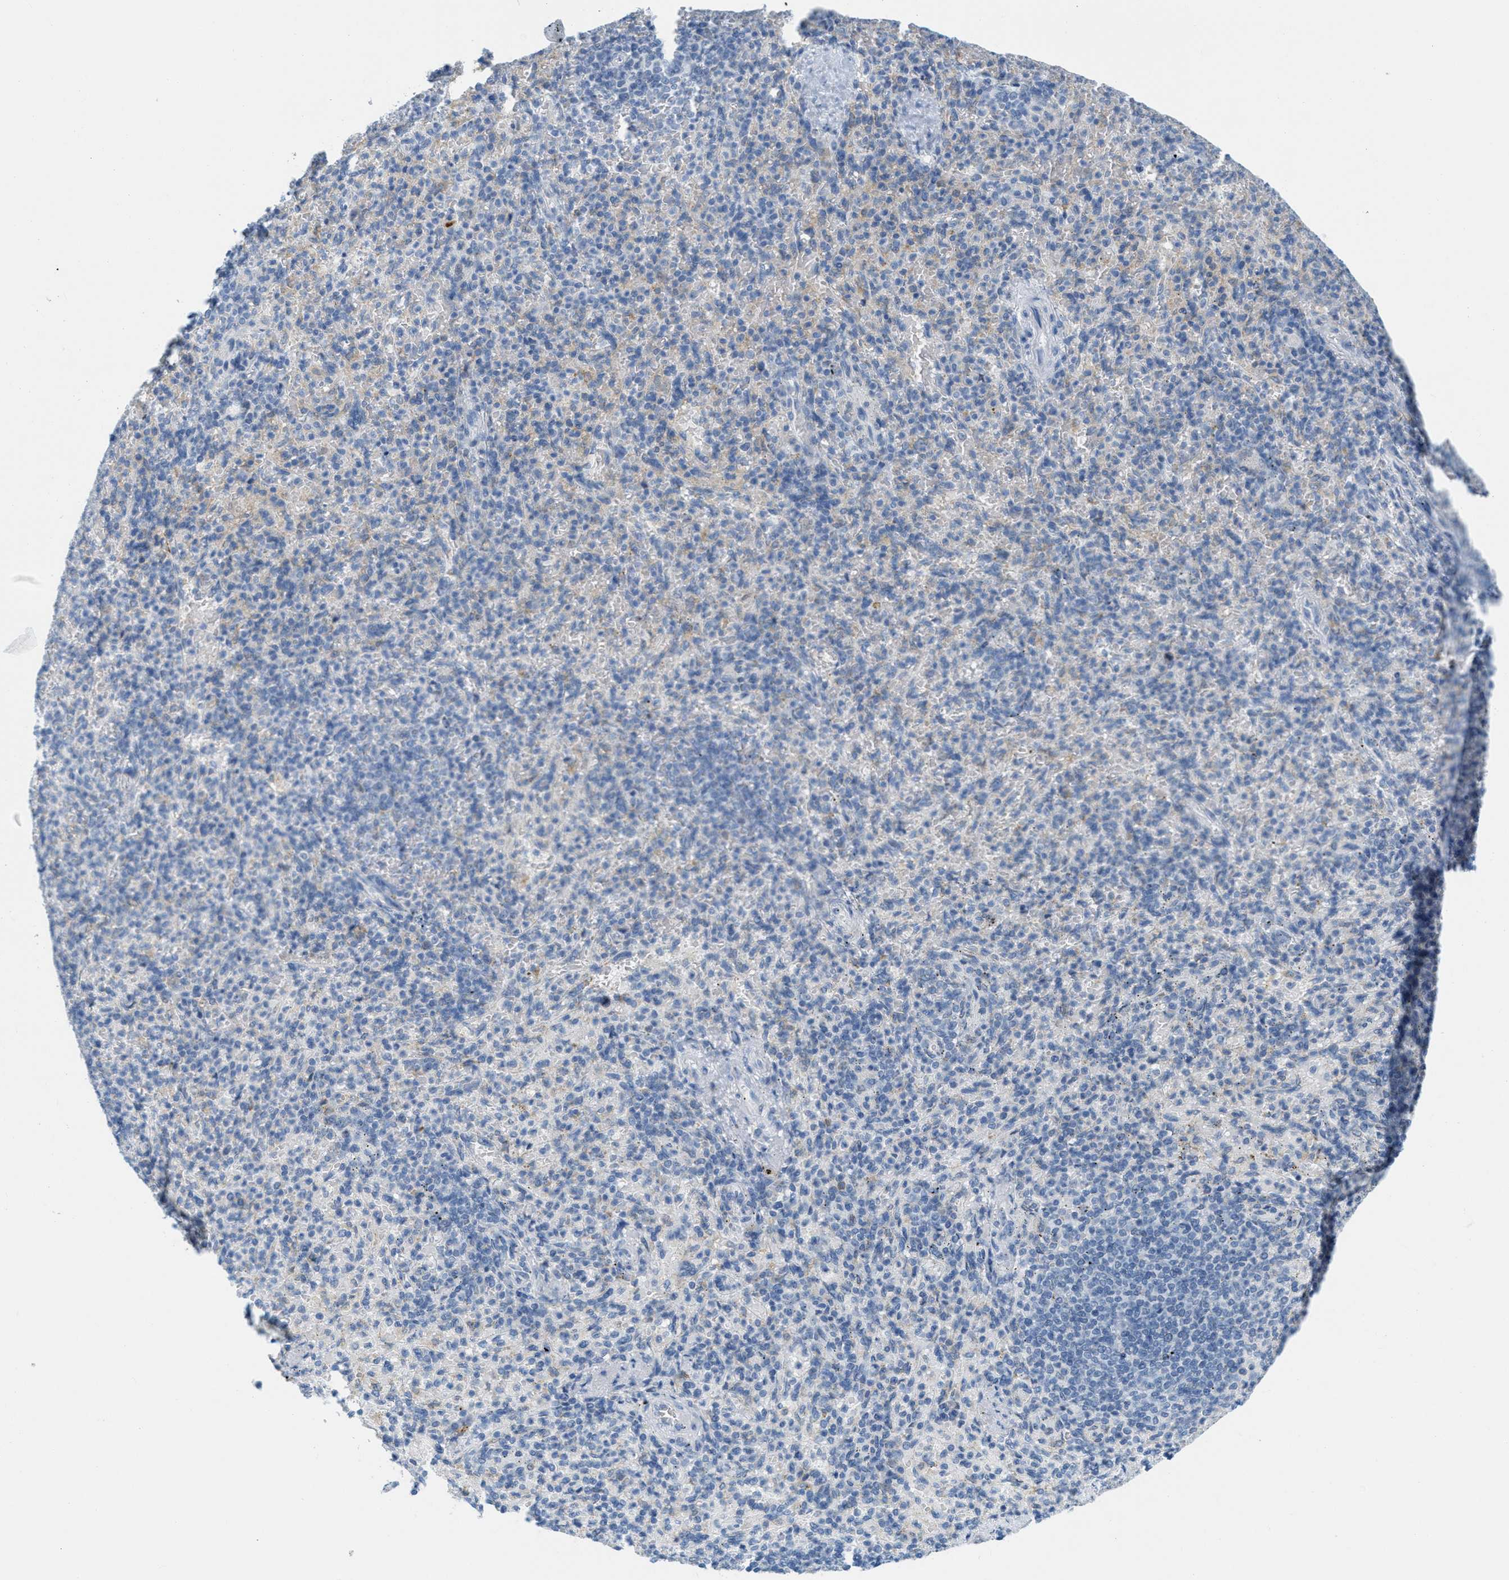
{"staining": {"intensity": "weak", "quantity": "<25%", "location": "cytoplasmic/membranous"}, "tissue": "spleen", "cell_type": "Cells in red pulp", "image_type": "normal", "snomed": [{"axis": "morphology", "description": "Normal tissue, NOS"}, {"axis": "topography", "description": "Spleen"}], "caption": "Immunohistochemistry (IHC) histopathology image of unremarkable spleen: spleen stained with DAB (3,3'-diaminobenzidine) demonstrates no significant protein positivity in cells in red pulp. (DAB IHC, high magnification).", "gene": "TEX264", "patient": {"sex": "female", "age": 74}}